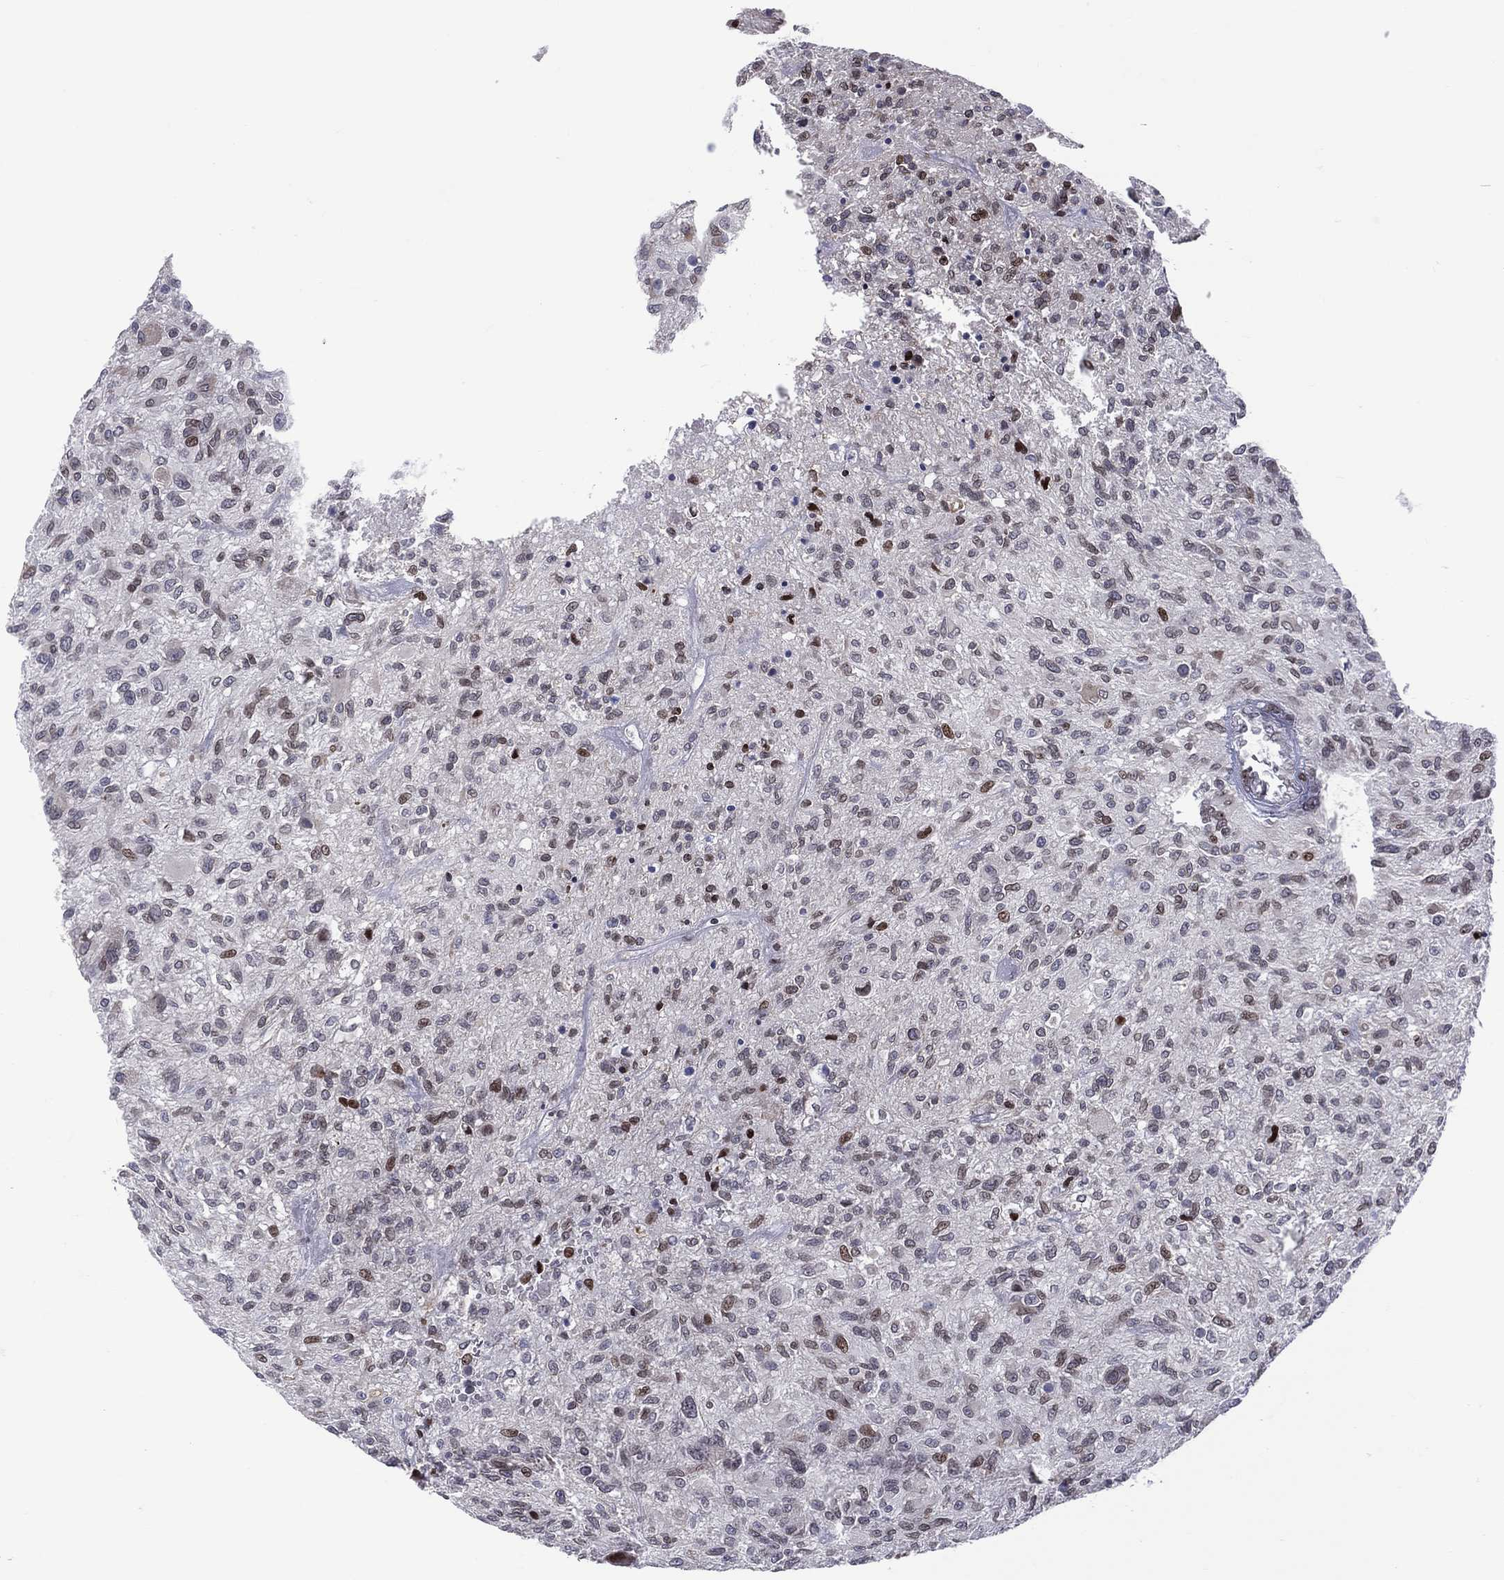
{"staining": {"intensity": "strong", "quantity": "<25%", "location": "nuclear"}, "tissue": "glioma", "cell_type": "Tumor cells", "image_type": "cancer", "snomed": [{"axis": "morphology", "description": "Glioma, malignant, High grade"}, {"axis": "topography", "description": "Brain"}], "caption": "This image exhibits malignant glioma (high-grade) stained with immunohistochemistry to label a protein in brown. The nuclear of tumor cells show strong positivity for the protein. Nuclei are counter-stained blue.", "gene": "DBF4B", "patient": {"sex": "male", "age": 47}}